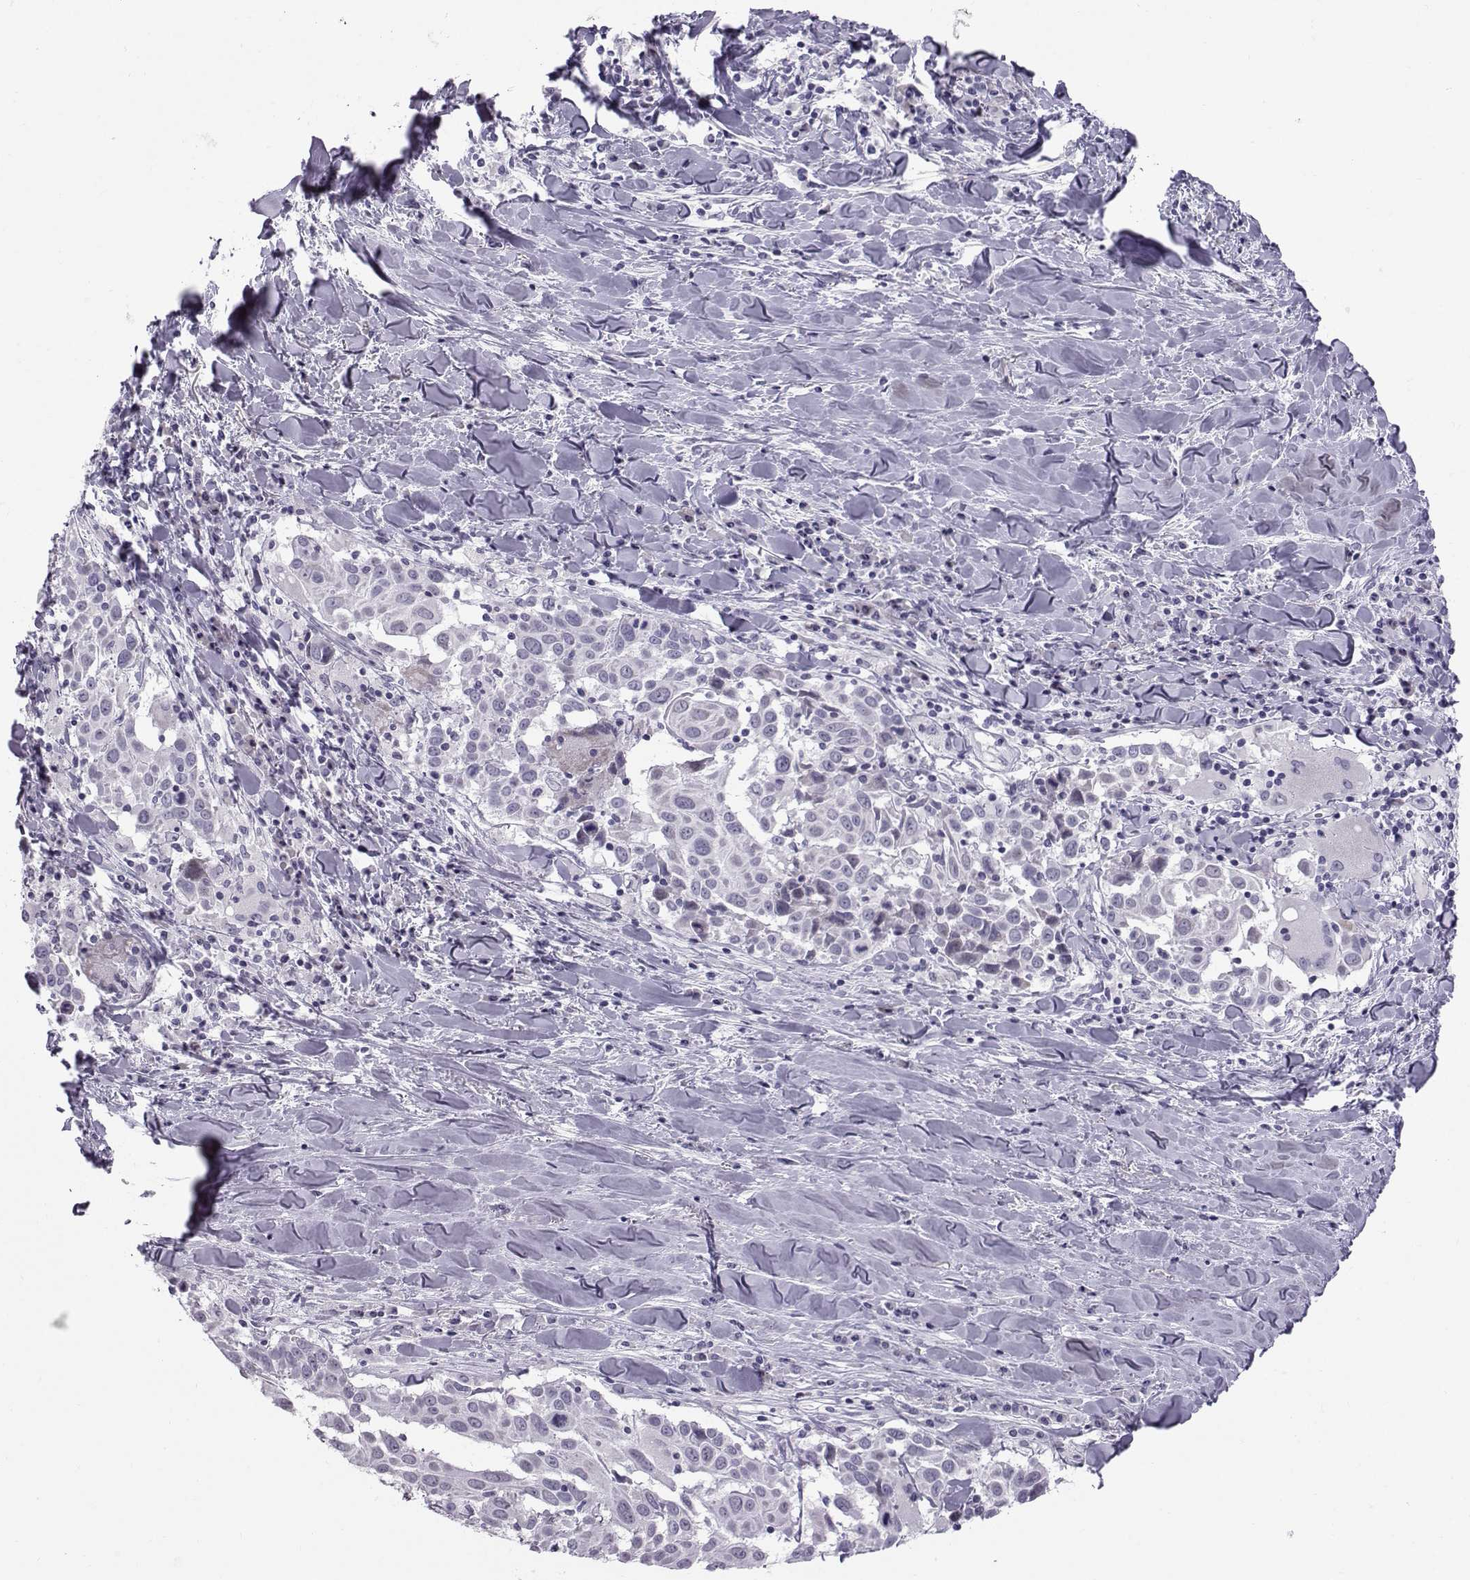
{"staining": {"intensity": "negative", "quantity": "none", "location": "none"}, "tissue": "lung cancer", "cell_type": "Tumor cells", "image_type": "cancer", "snomed": [{"axis": "morphology", "description": "Squamous cell carcinoma, NOS"}, {"axis": "topography", "description": "Lung"}], "caption": "The histopathology image demonstrates no staining of tumor cells in lung squamous cell carcinoma.", "gene": "DMRT3", "patient": {"sex": "male", "age": 57}}